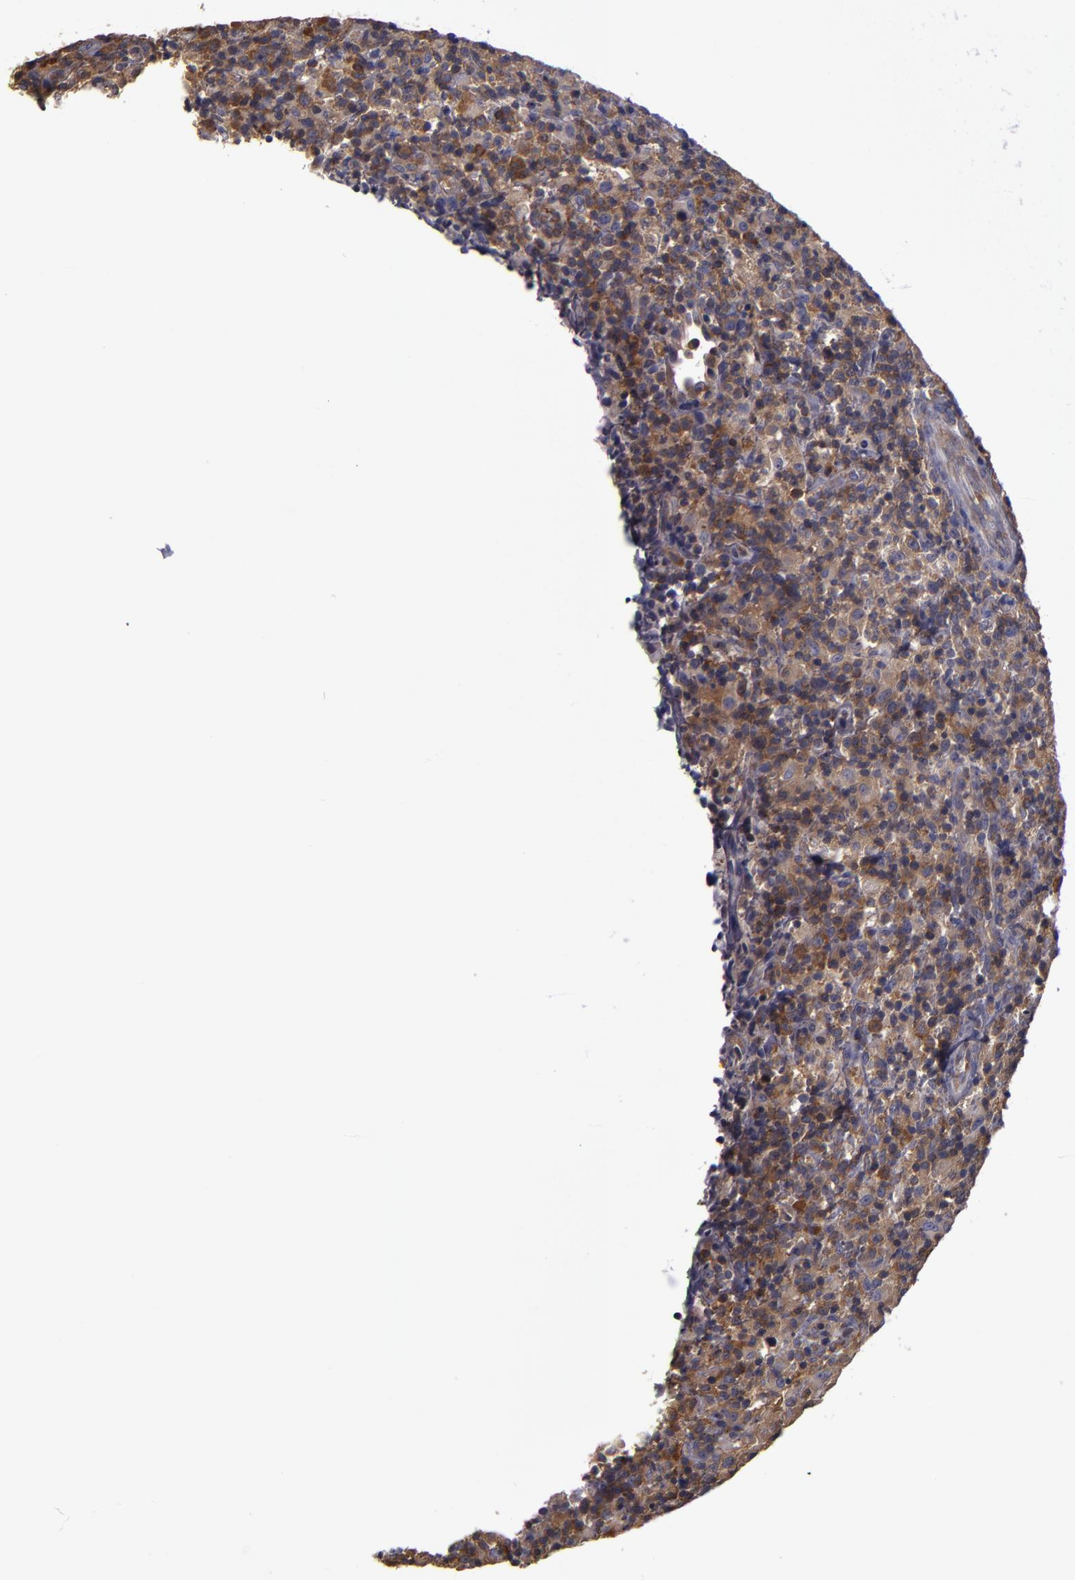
{"staining": {"intensity": "moderate", "quantity": "25%-75%", "location": "cytoplasmic/membranous"}, "tissue": "lymphoma", "cell_type": "Tumor cells", "image_type": "cancer", "snomed": [{"axis": "morphology", "description": "Hodgkin's disease, NOS"}, {"axis": "topography", "description": "Lymph node"}], "caption": "IHC of human lymphoma displays medium levels of moderate cytoplasmic/membranous staining in about 25%-75% of tumor cells.", "gene": "CARS1", "patient": {"sex": "male", "age": 65}}